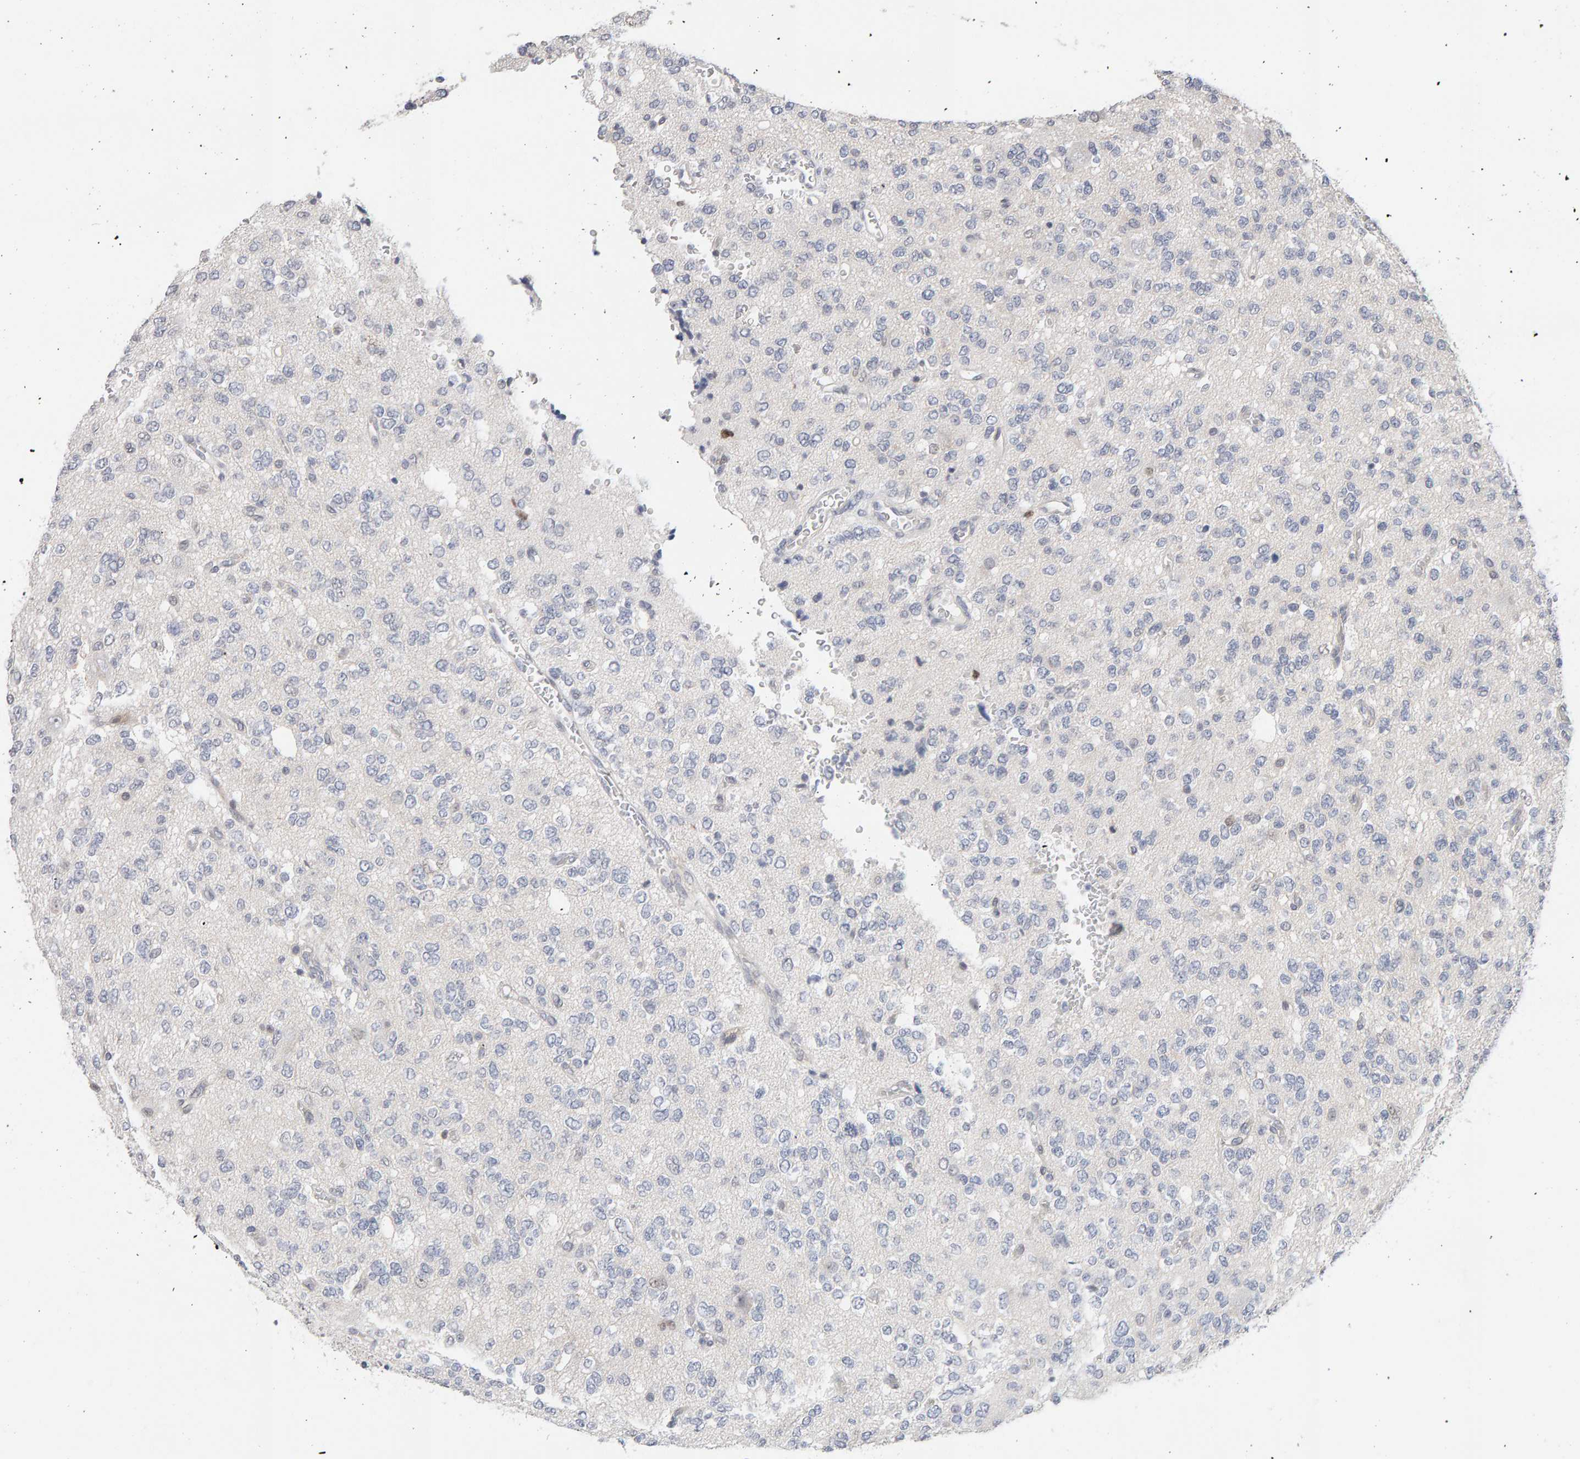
{"staining": {"intensity": "negative", "quantity": "none", "location": "none"}, "tissue": "glioma", "cell_type": "Tumor cells", "image_type": "cancer", "snomed": [{"axis": "morphology", "description": "Glioma, malignant, Low grade"}, {"axis": "topography", "description": "Brain"}], "caption": "Micrograph shows no significant protein positivity in tumor cells of malignant low-grade glioma. Nuclei are stained in blue.", "gene": "HNF4A", "patient": {"sex": "male", "age": 38}}